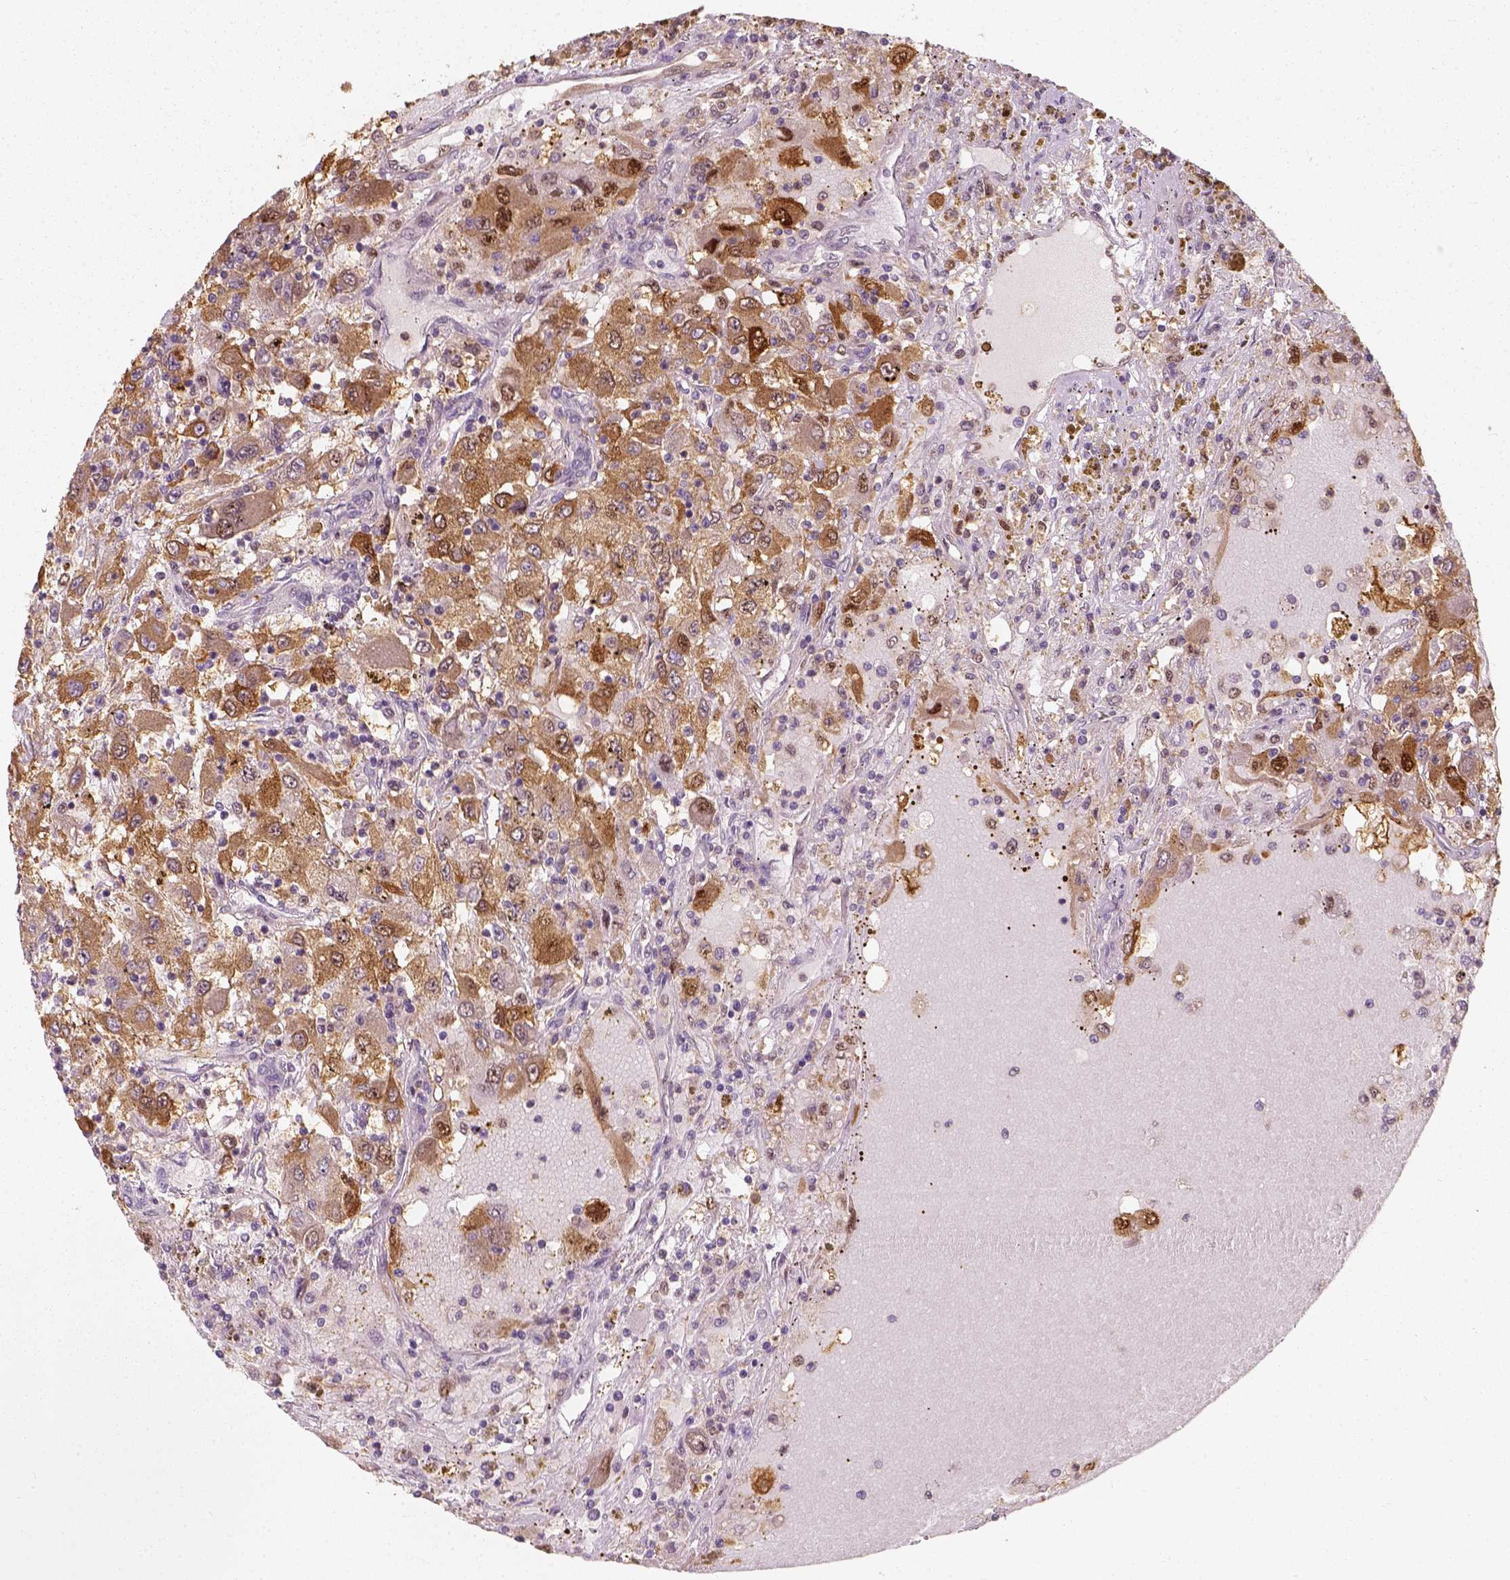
{"staining": {"intensity": "strong", "quantity": ">75%", "location": "cytoplasmic/membranous"}, "tissue": "renal cancer", "cell_type": "Tumor cells", "image_type": "cancer", "snomed": [{"axis": "morphology", "description": "Adenocarcinoma, NOS"}, {"axis": "topography", "description": "Kidney"}], "caption": "Immunohistochemistry of human renal cancer reveals high levels of strong cytoplasmic/membranous staining in about >75% of tumor cells. (Brightfield microscopy of DAB IHC at high magnification).", "gene": "SQSTM1", "patient": {"sex": "female", "age": 67}}